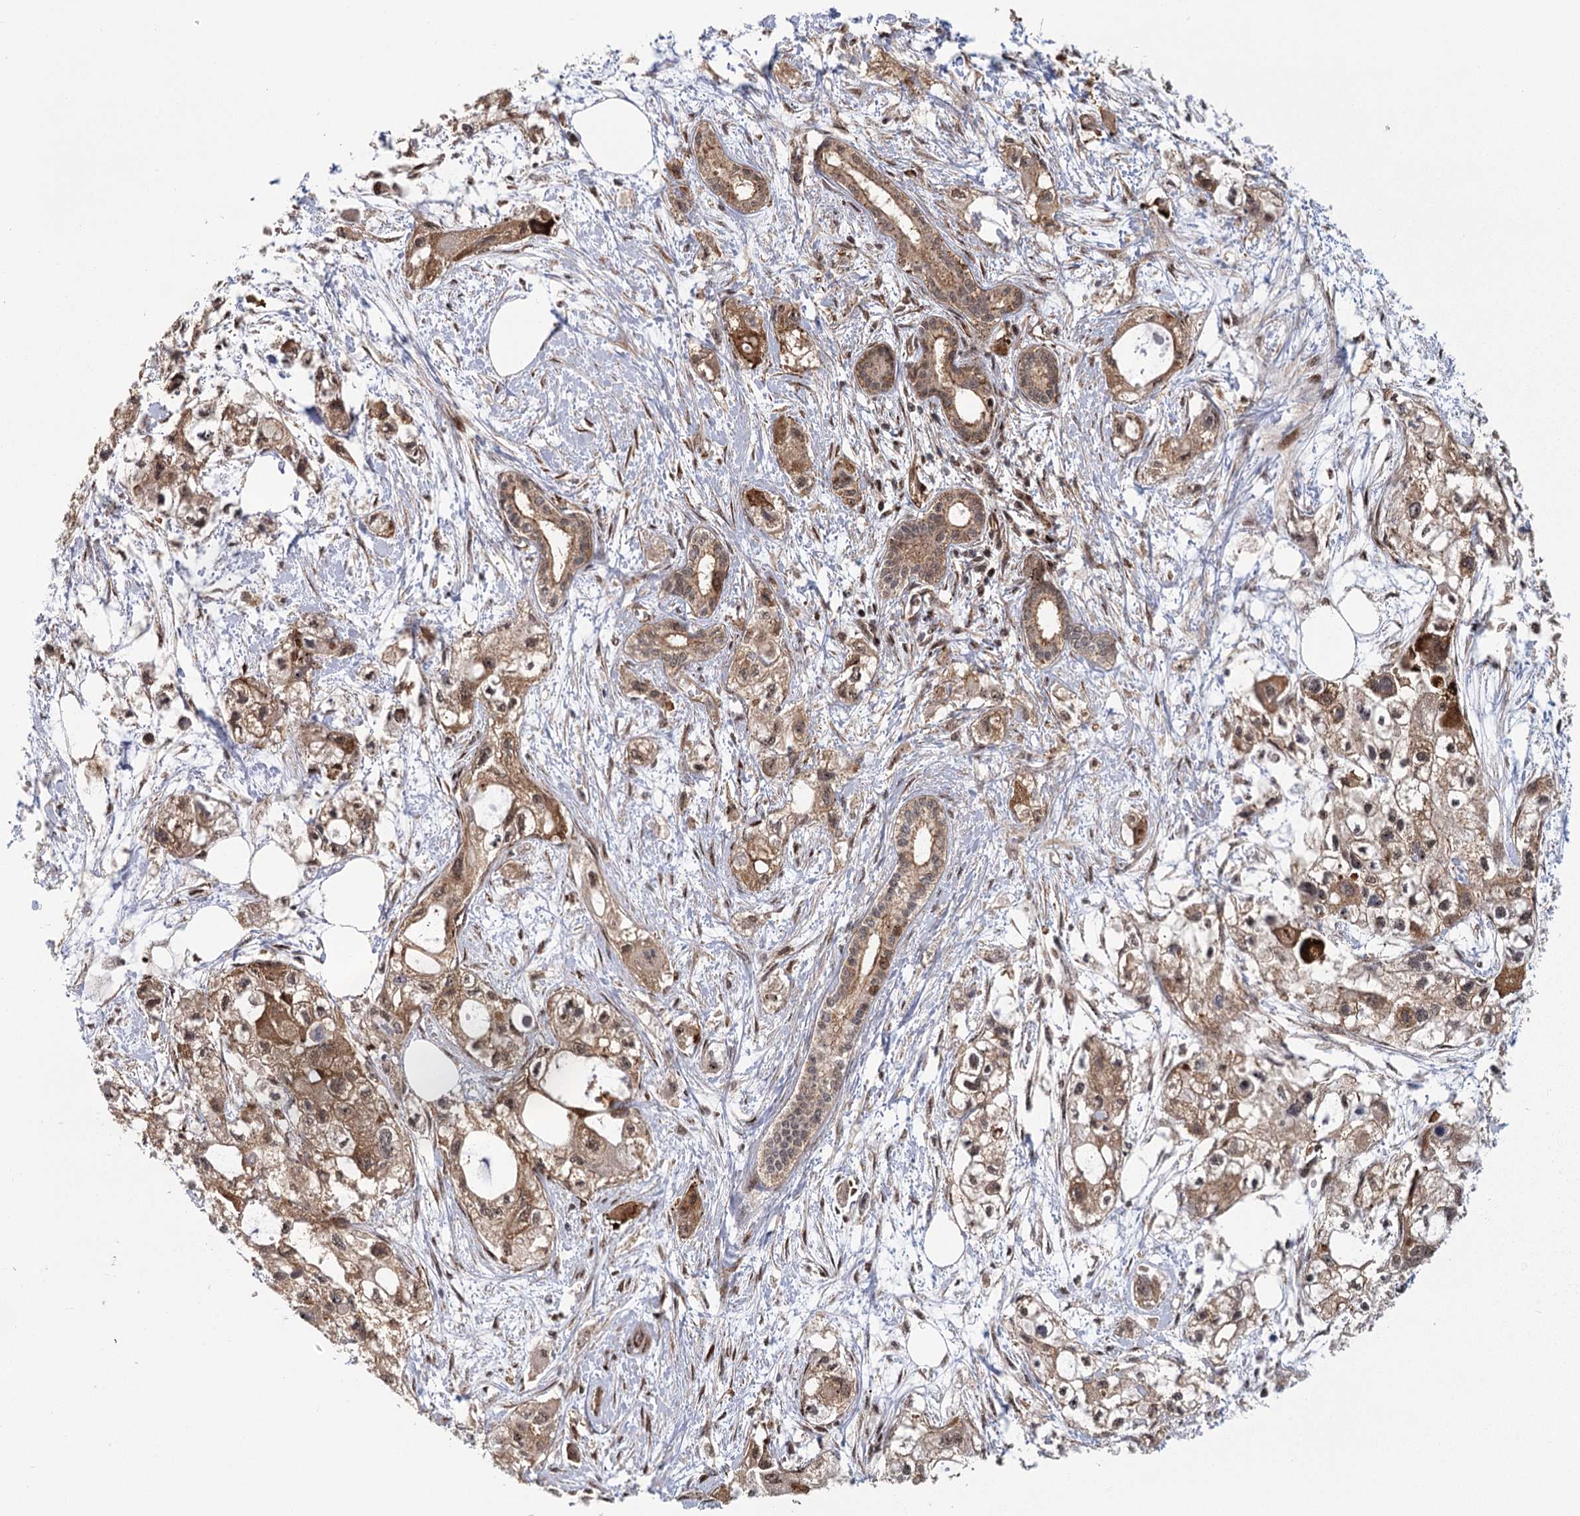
{"staining": {"intensity": "strong", "quantity": ">75%", "location": "cytoplasmic/membranous"}, "tissue": "pancreatic cancer", "cell_type": "Tumor cells", "image_type": "cancer", "snomed": [{"axis": "morphology", "description": "Adenocarcinoma, NOS"}, {"axis": "topography", "description": "Pancreas"}], "caption": "Immunohistochemical staining of human pancreatic cancer (adenocarcinoma) reveals high levels of strong cytoplasmic/membranous positivity in about >75% of tumor cells.", "gene": "PARM1", "patient": {"sex": "male", "age": 75}}